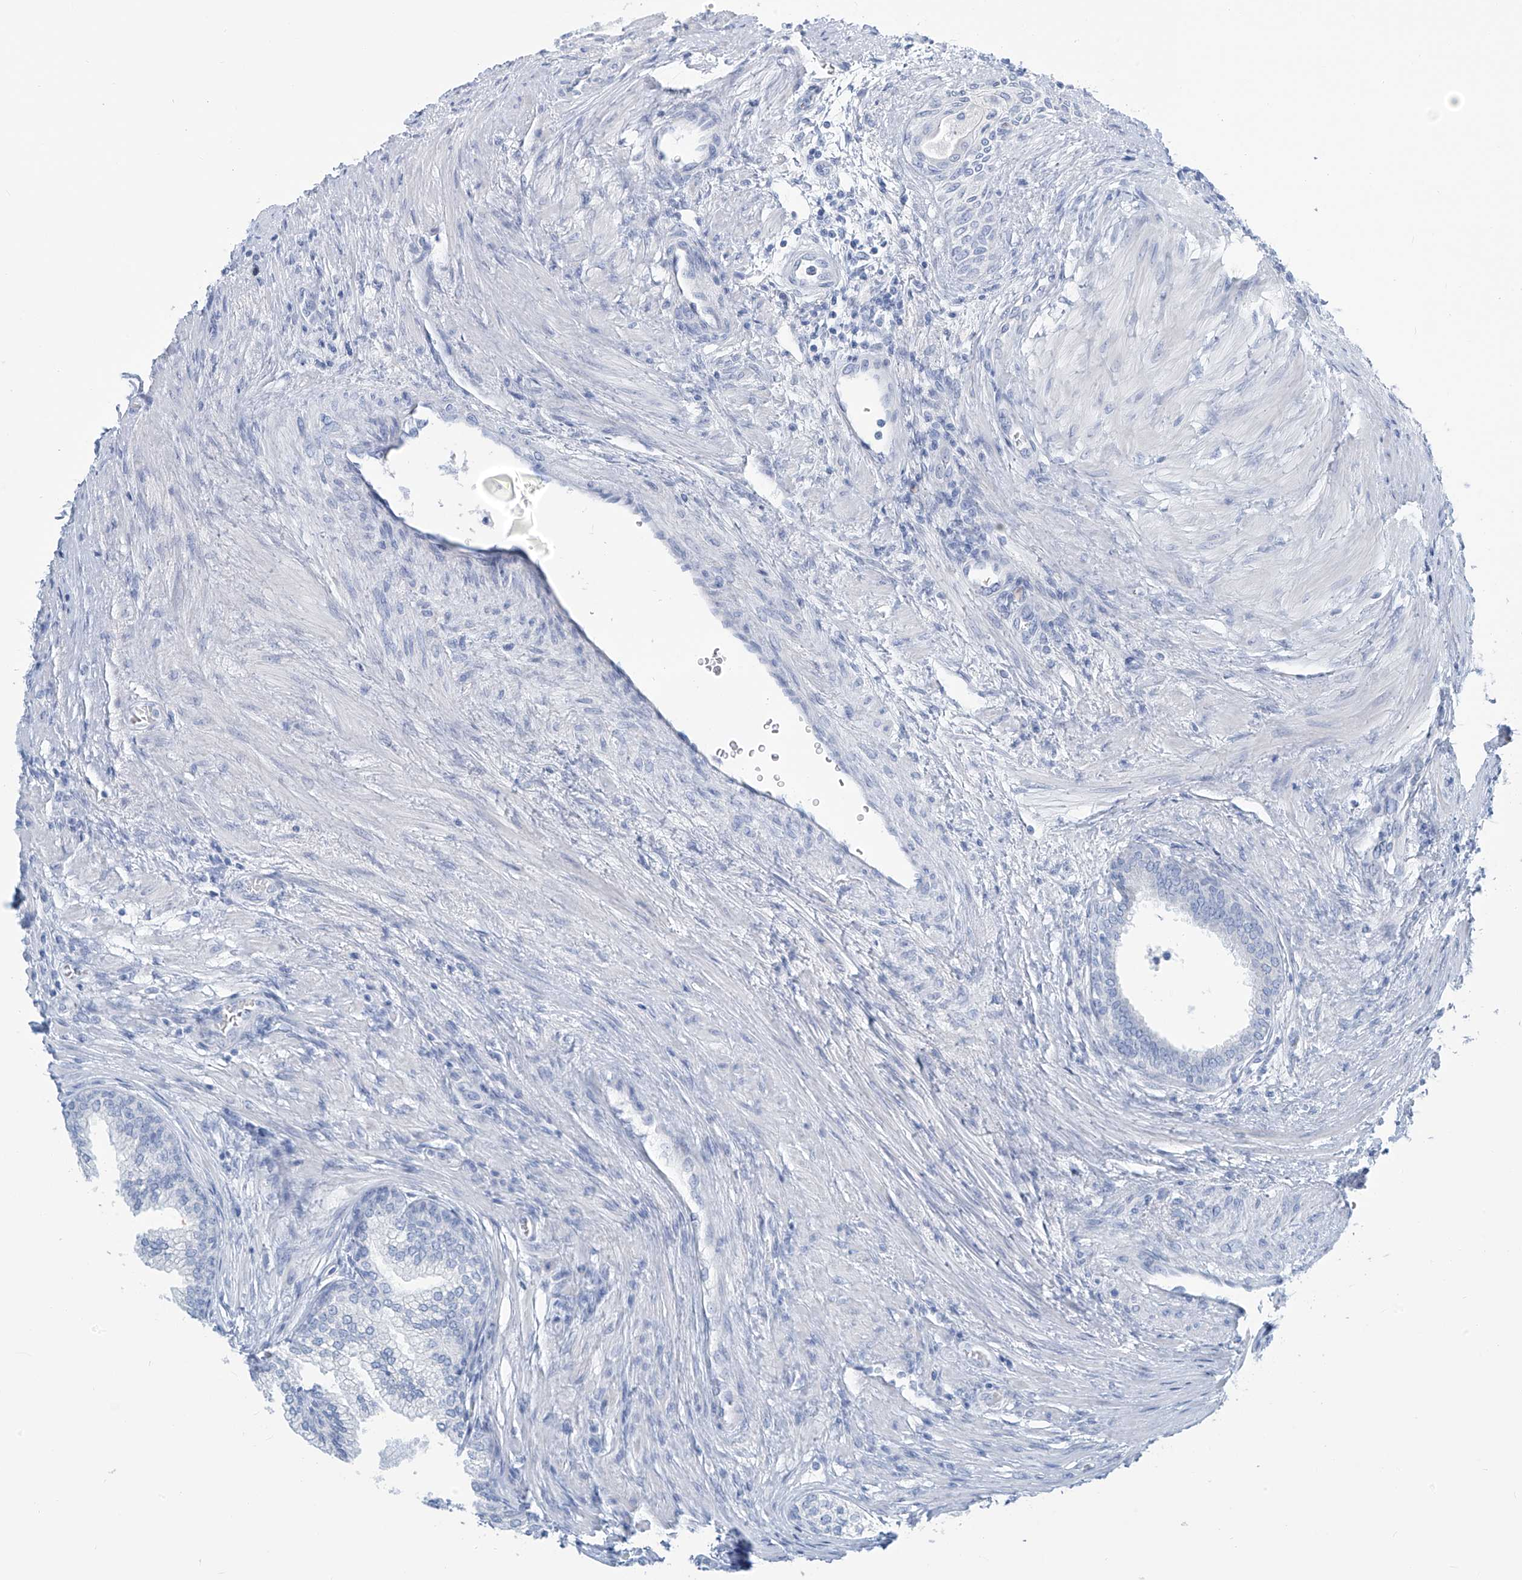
{"staining": {"intensity": "negative", "quantity": "none", "location": "none"}, "tissue": "prostate", "cell_type": "Glandular cells", "image_type": "normal", "snomed": [{"axis": "morphology", "description": "Normal tissue, NOS"}, {"axis": "topography", "description": "Prostate"}], "caption": "Micrograph shows no significant protein expression in glandular cells of normal prostate. (DAB immunohistochemistry (IHC), high magnification).", "gene": "SGO2", "patient": {"sex": "male", "age": 76}}